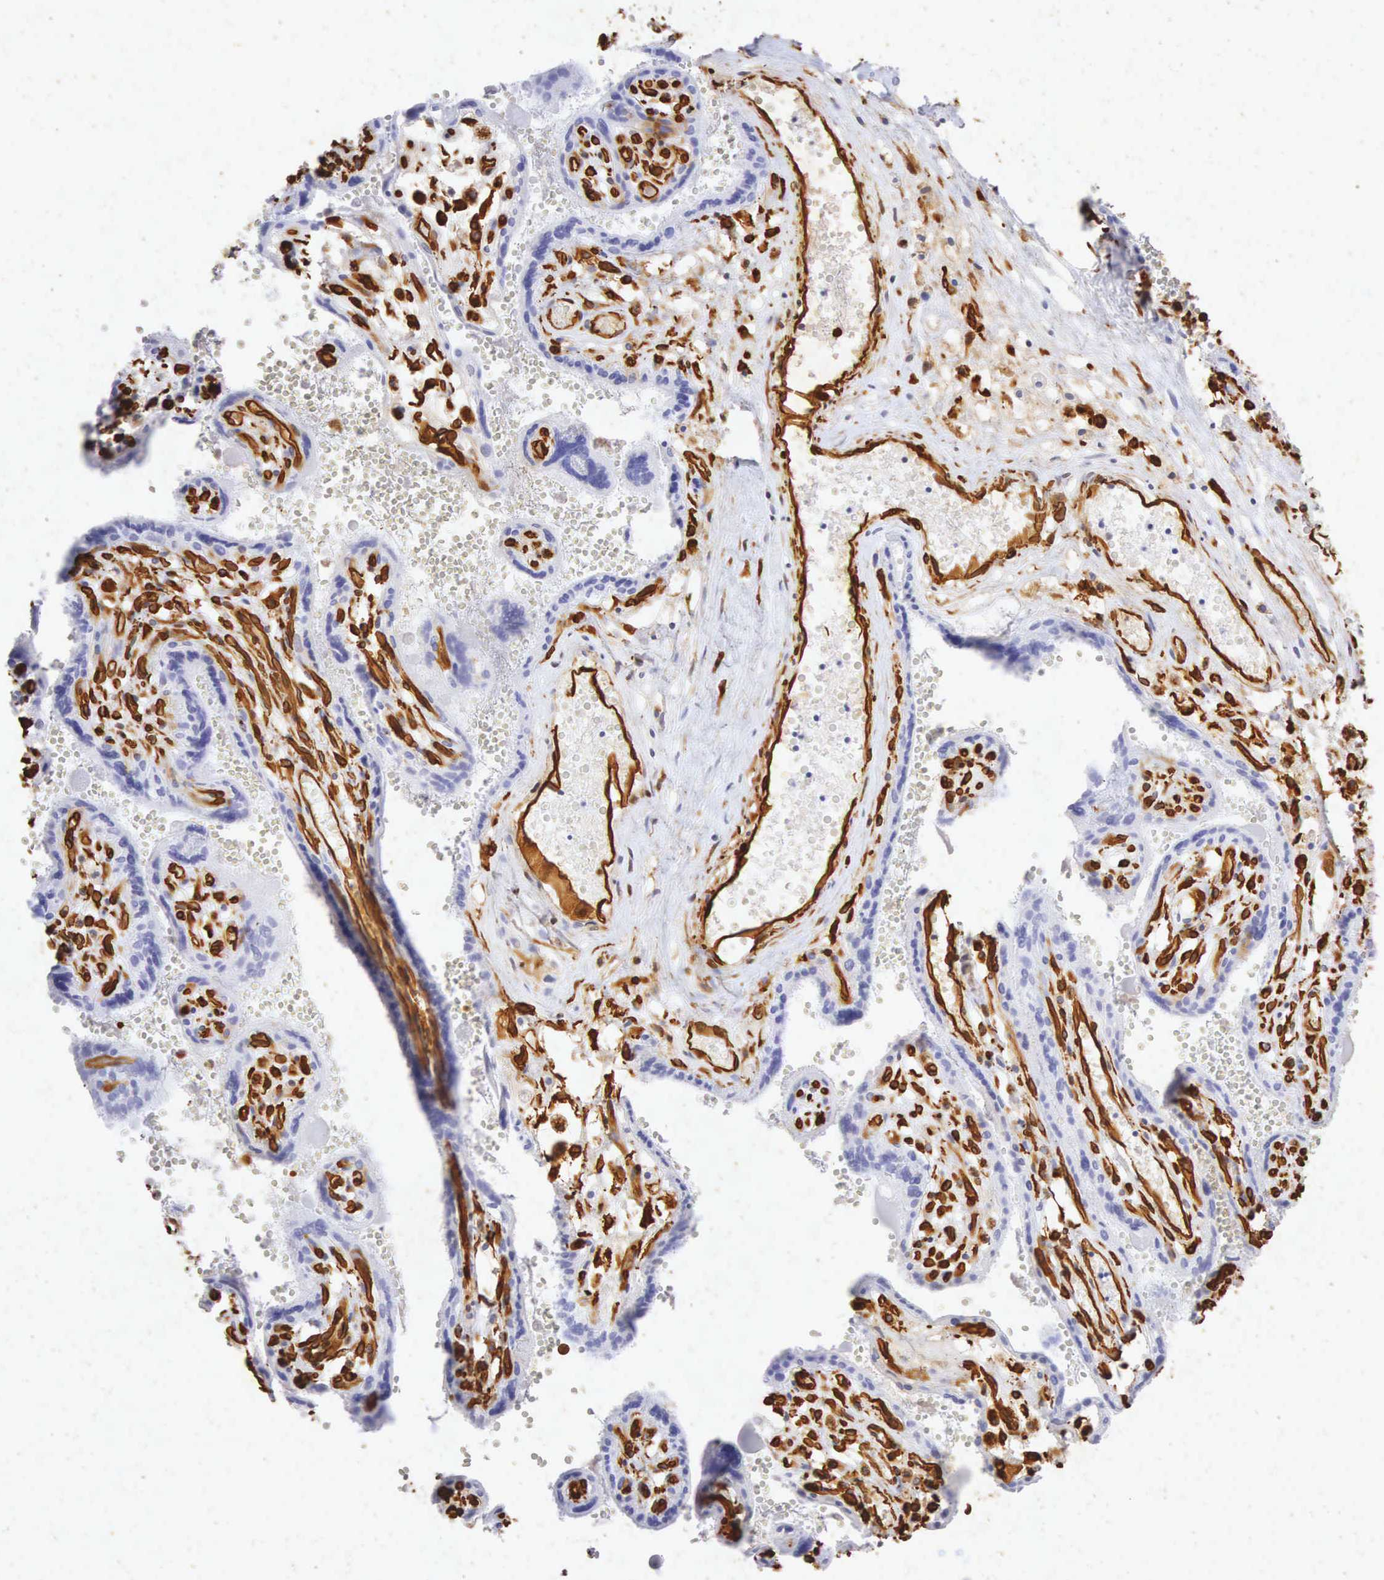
{"staining": {"intensity": "negative", "quantity": "none", "location": "none"}, "tissue": "placenta", "cell_type": "Decidual cells", "image_type": "normal", "snomed": [{"axis": "morphology", "description": "Normal tissue, NOS"}, {"axis": "topography", "description": "Placenta"}], "caption": "Immunohistochemistry (IHC) histopathology image of benign placenta stained for a protein (brown), which demonstrates no expression in decidual cells.", "gene": "VIM", "patient": {"sex": "female", "age": 40}}